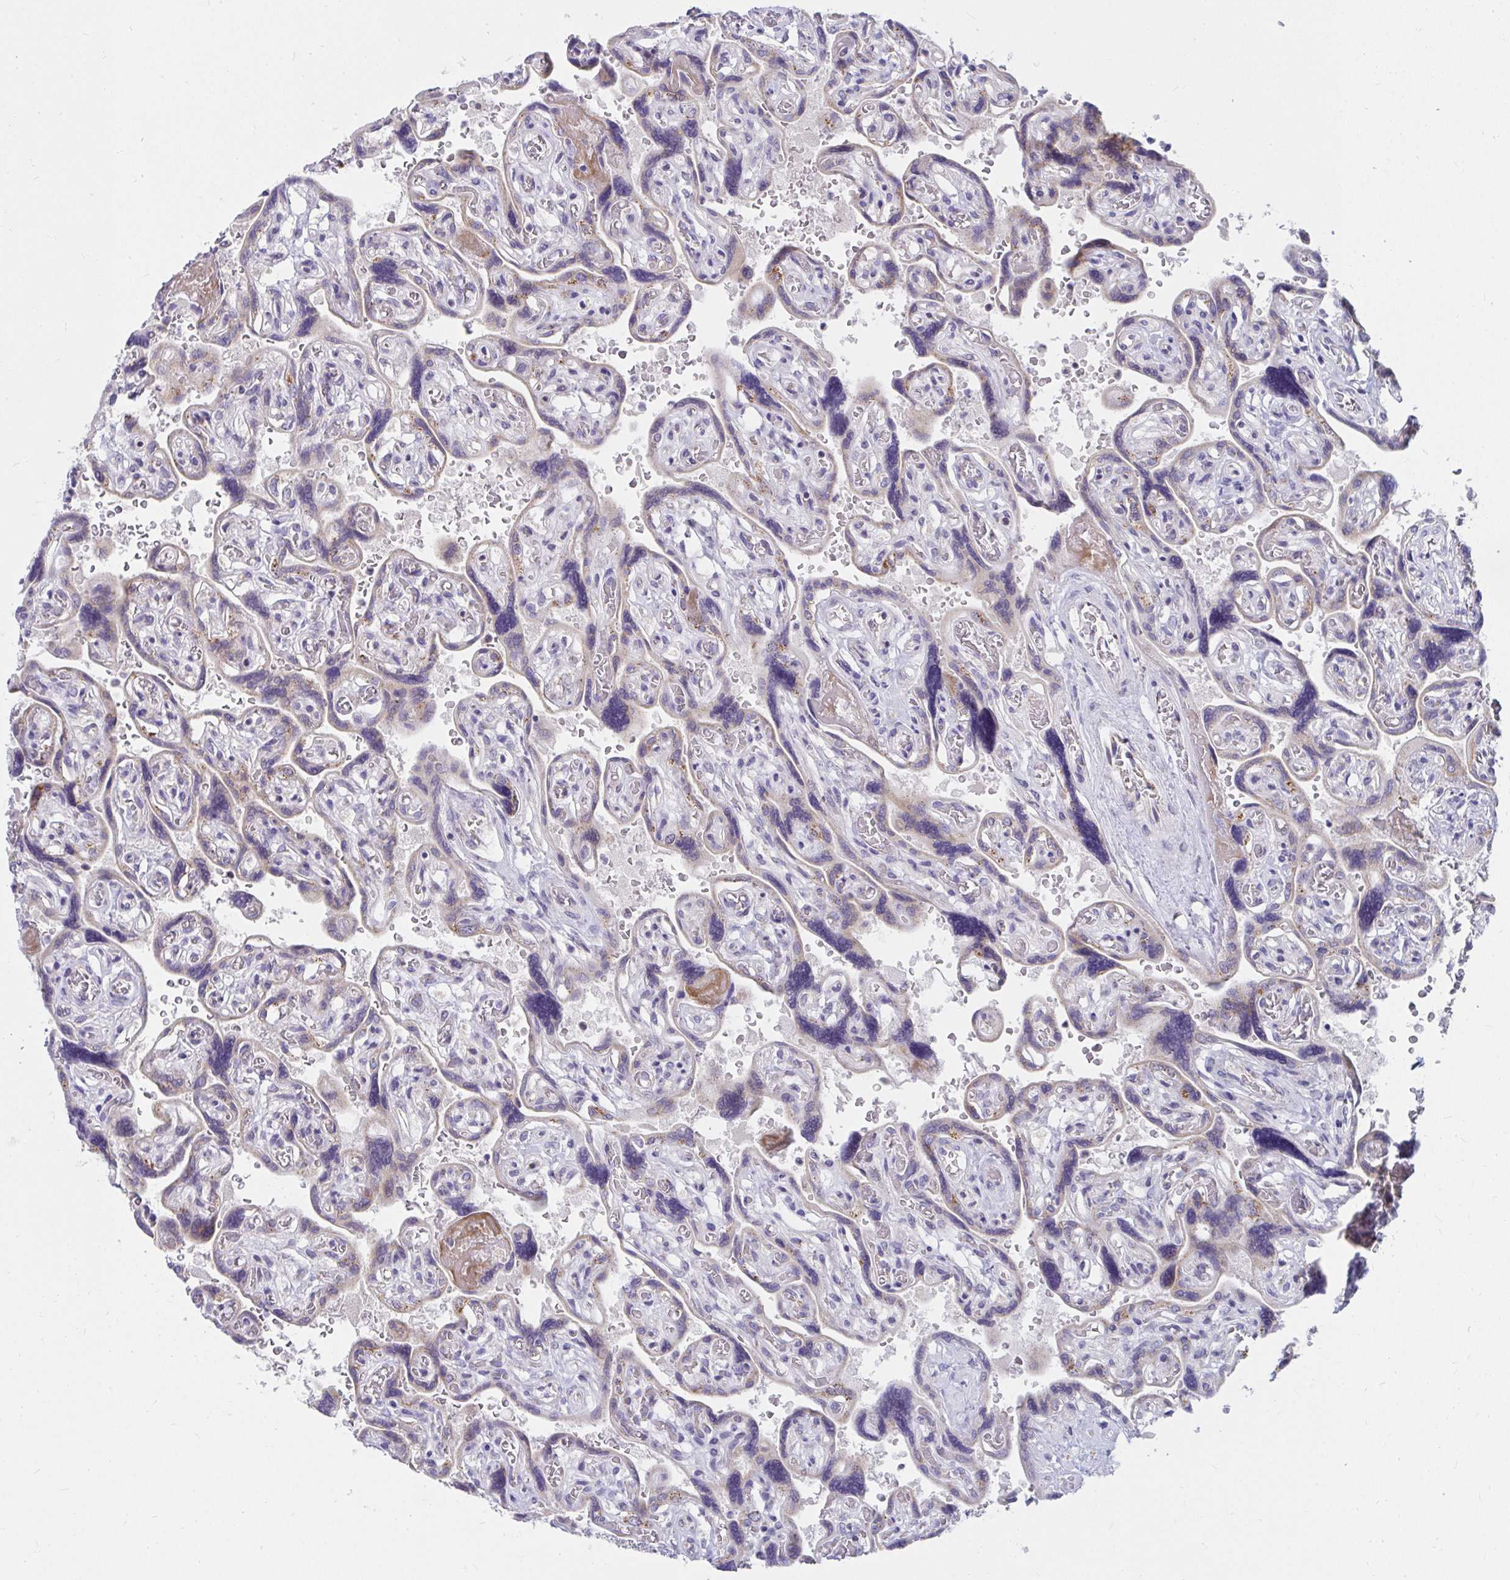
{"staining": {"intensity": "moderate", "quantity": "<25%", "location": "cytoplasmic/membranous"}, "tissue": "placenta", "cell_type": "Decidual cells", "image_type": "normal", "snomed": [{"axis": "morphology", "description": "Normal tissue, NOS"}, {"axis": "topography", "description": "Placenta"}], "caption": "Immunohistochemistry (IHC) photomicrograph of benign placenta: placenta stained using immunohistochemistry shows low levels of moderate protein expression localized specifically in the cytoplasmic/membranous of decidual cells, appearing as a cytoplasmic/membranous brown color.", "gene": "EXOC5", "patient": {"sex": "female", "age": 32}}